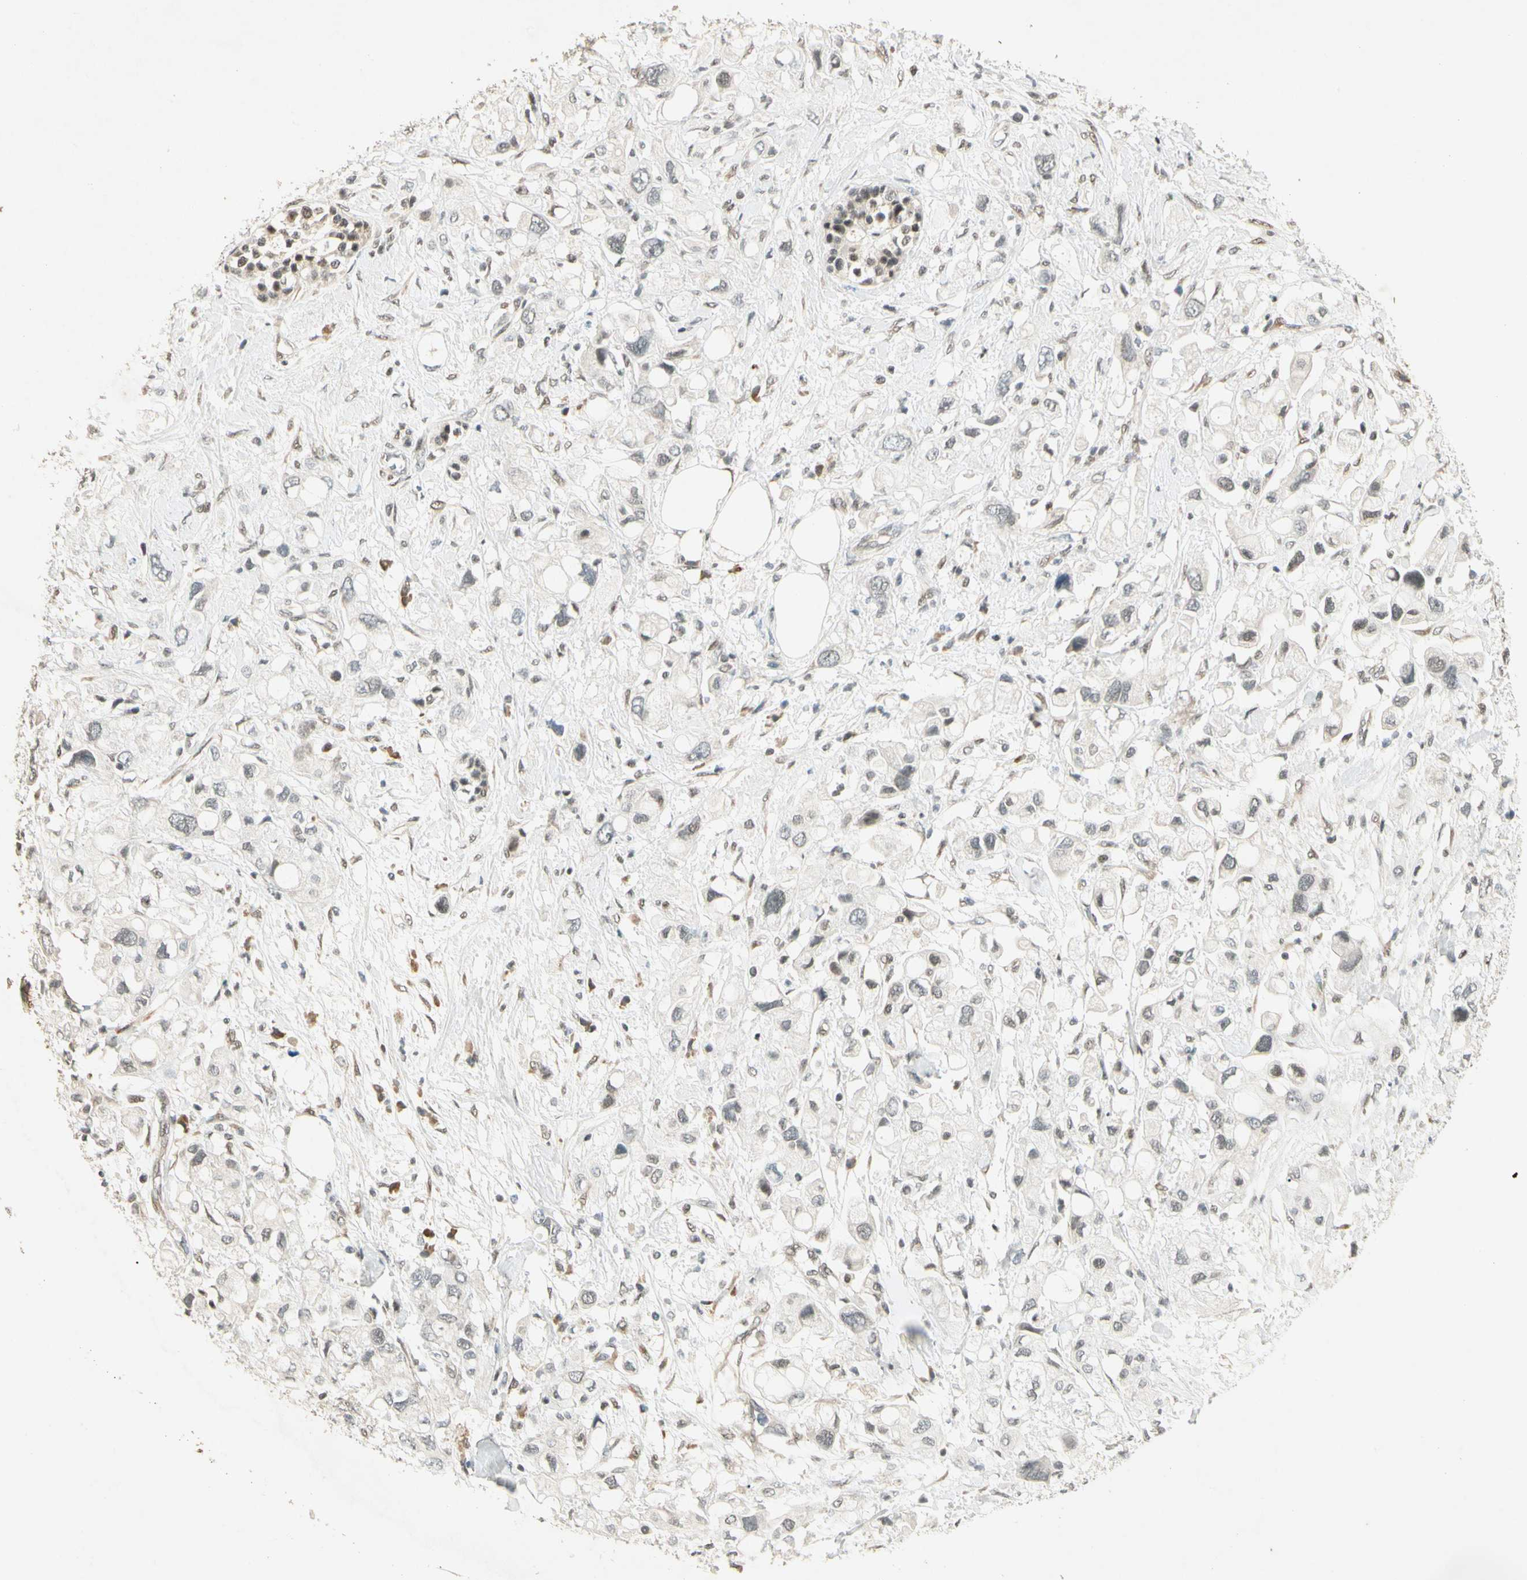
{"staining": {"intensity": "weak", "quantity": "<25%", "location": "cytoplasmic/membranous,nuclear"}, "tissue": "pancreatic cancer", "cell_type": "Tumor cells", "image_type": "cancer", "snomed": [{"axis": "morphology", "description": "Adenocarcinoma, NOS"}, {"axis": "topography", "description": "Pancreas"}], "caption": "Immunohistochemistry (IHC) of pancreatic adenocarcinoma reveals no staining in tumor cells.", "gene": "ZBTB4", "patient": {"sex": "female", "age": 56}}